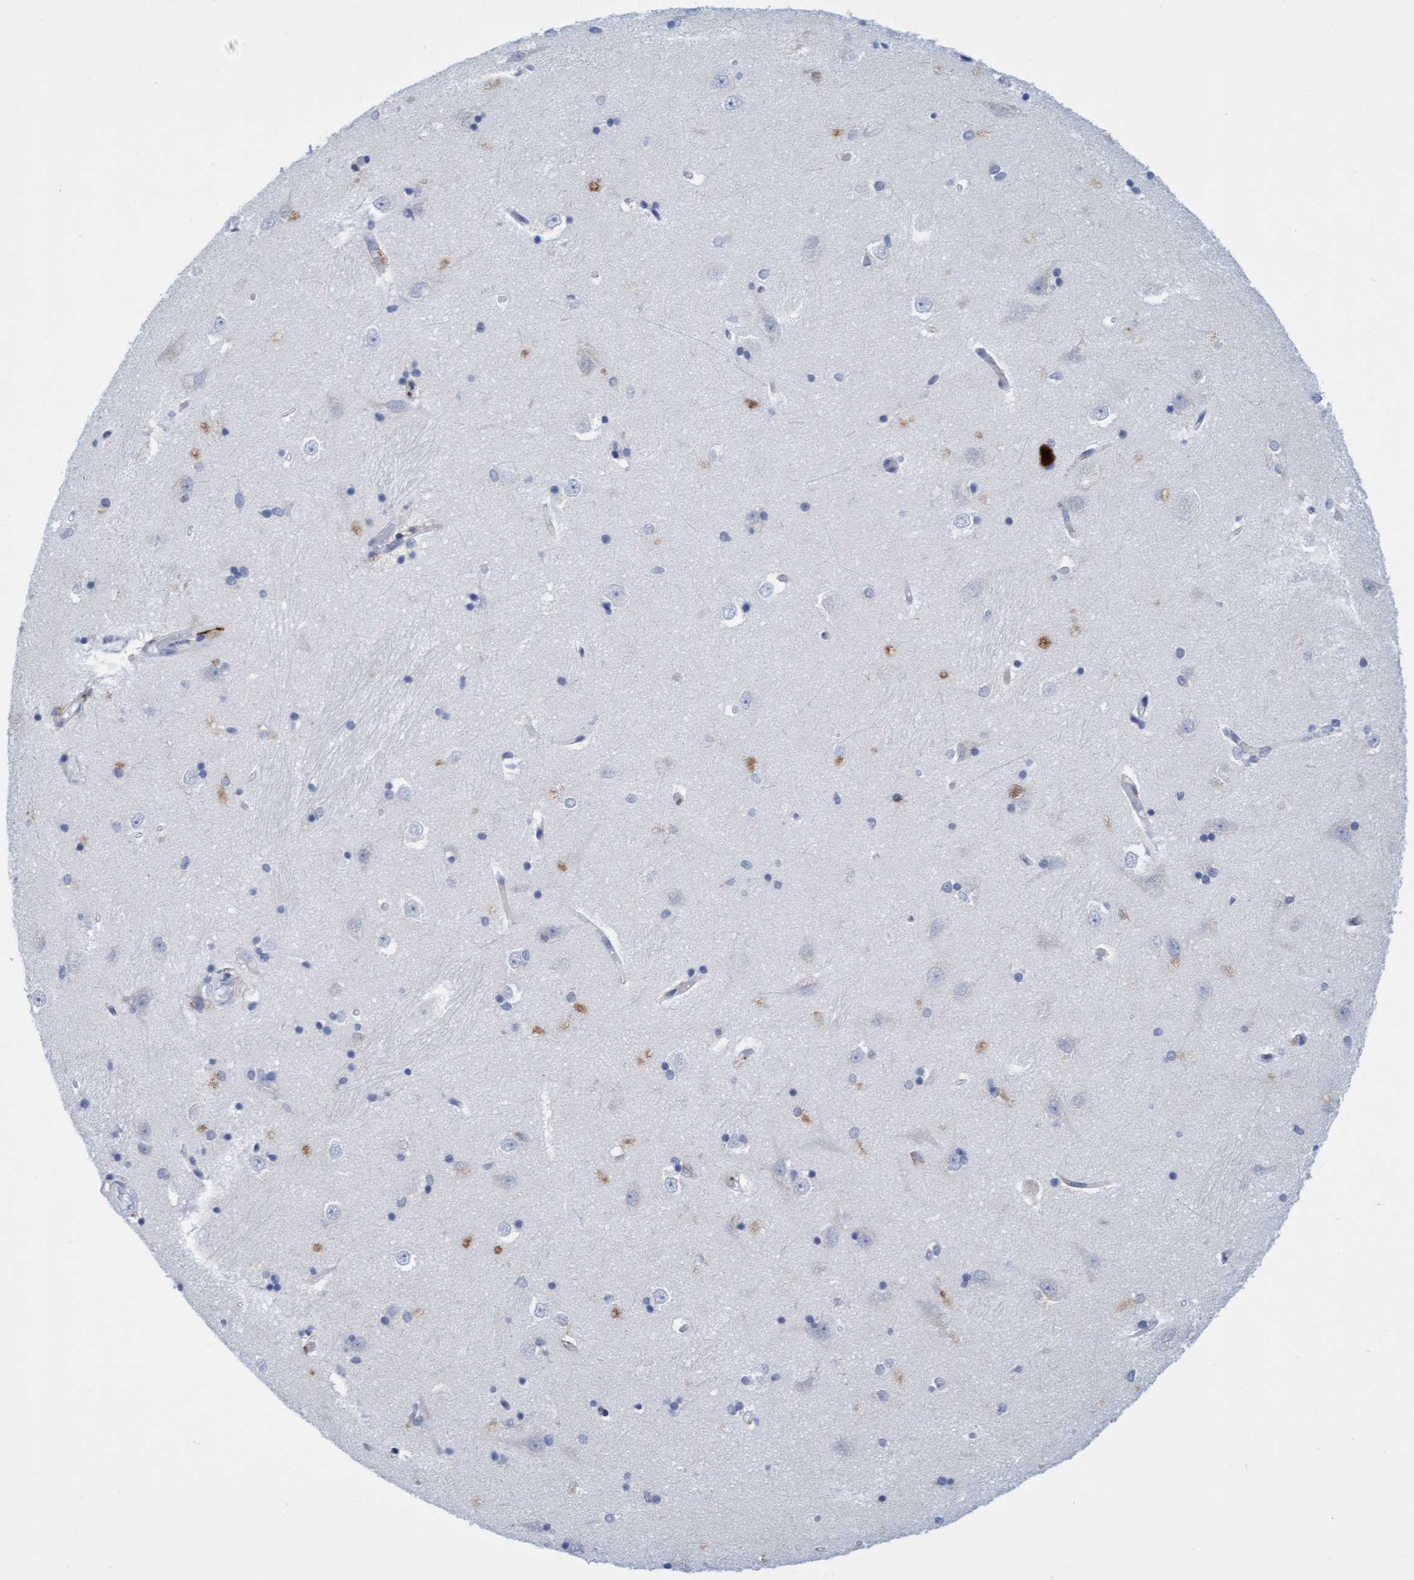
{"staining": {"intensity": "moderate", "quantity": "<25%", "location": "cytoplasmic/membranous"}, "tissue": "hippocampus", "cell_type": "Glial cells", "image_type": "normal", "snomed": [{"axis": "morphology", "description": "Normal tissue, NOS"}, {"axis": "topography", "description": "Hippocampus"}], "caption": "This photomicrograph displays benign hippocampus stained with immunohistochemistry to label a protein in brown. The cytoplasmic/membranous of glial cells show moderate positivity for the protein. Nuclei are counter-stained blue.", "gene": "SGSH", "patient": {"sex": "male", "age": 45}}